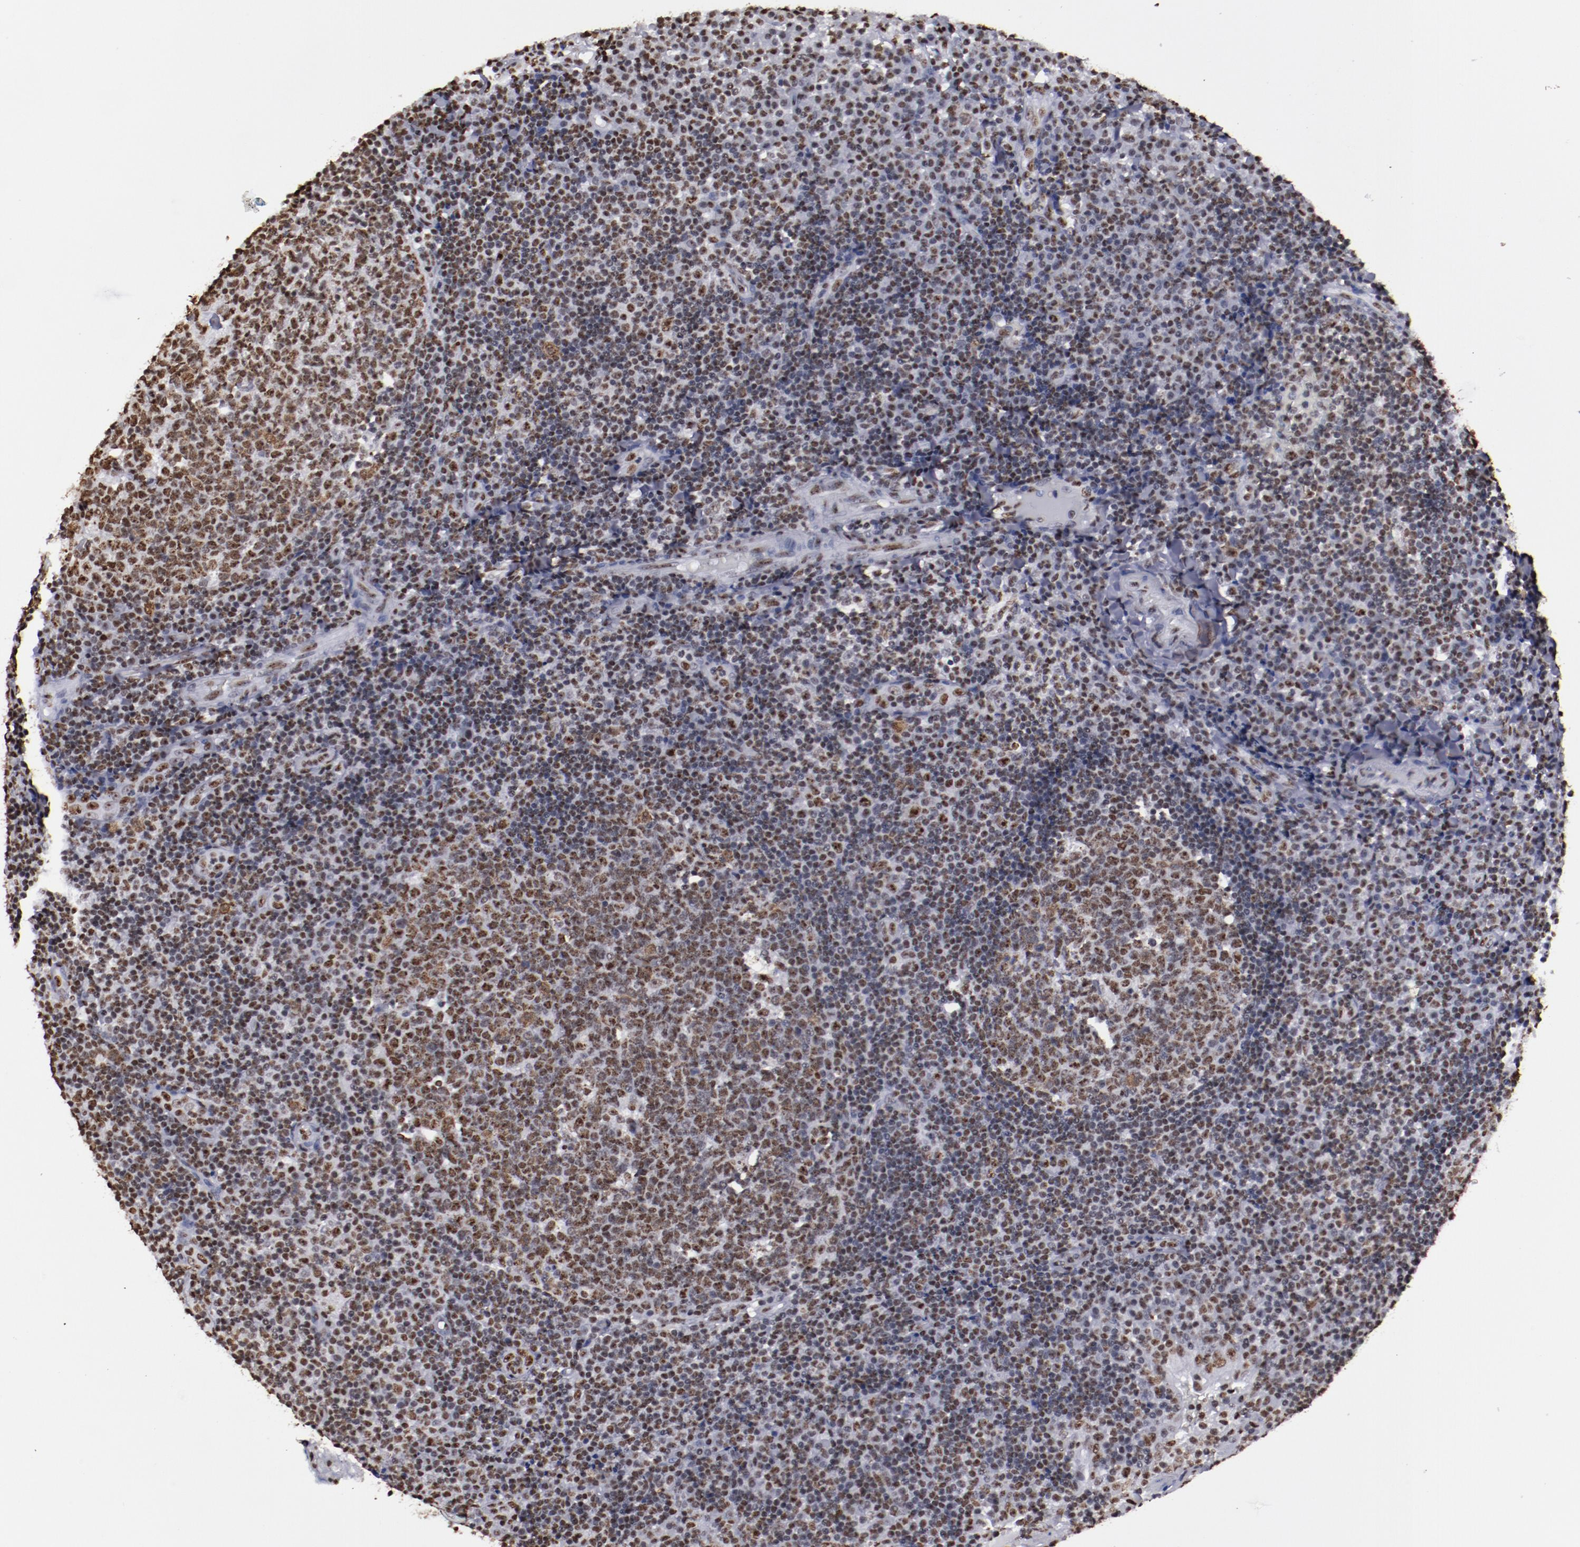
{"staining": {"intensity": "strong", "quantity": ">75%", "location": "nuclear"}, "tissue": "tonsil", "cell_type": "Germinal center cells", "image_type": "normal", "snomed": [{"axis": "morphology", "description": "Normal tissue, NOS"}, {"axis": "topography", "description": "Tonsil"}], "caption": "Human tonsil stained with a brown dye displays strong nuclear positive expression in about >75% of germinal center cells.", "gene": "HNRNPA1L3", "patient": {"sex": "female", "age": 40}}